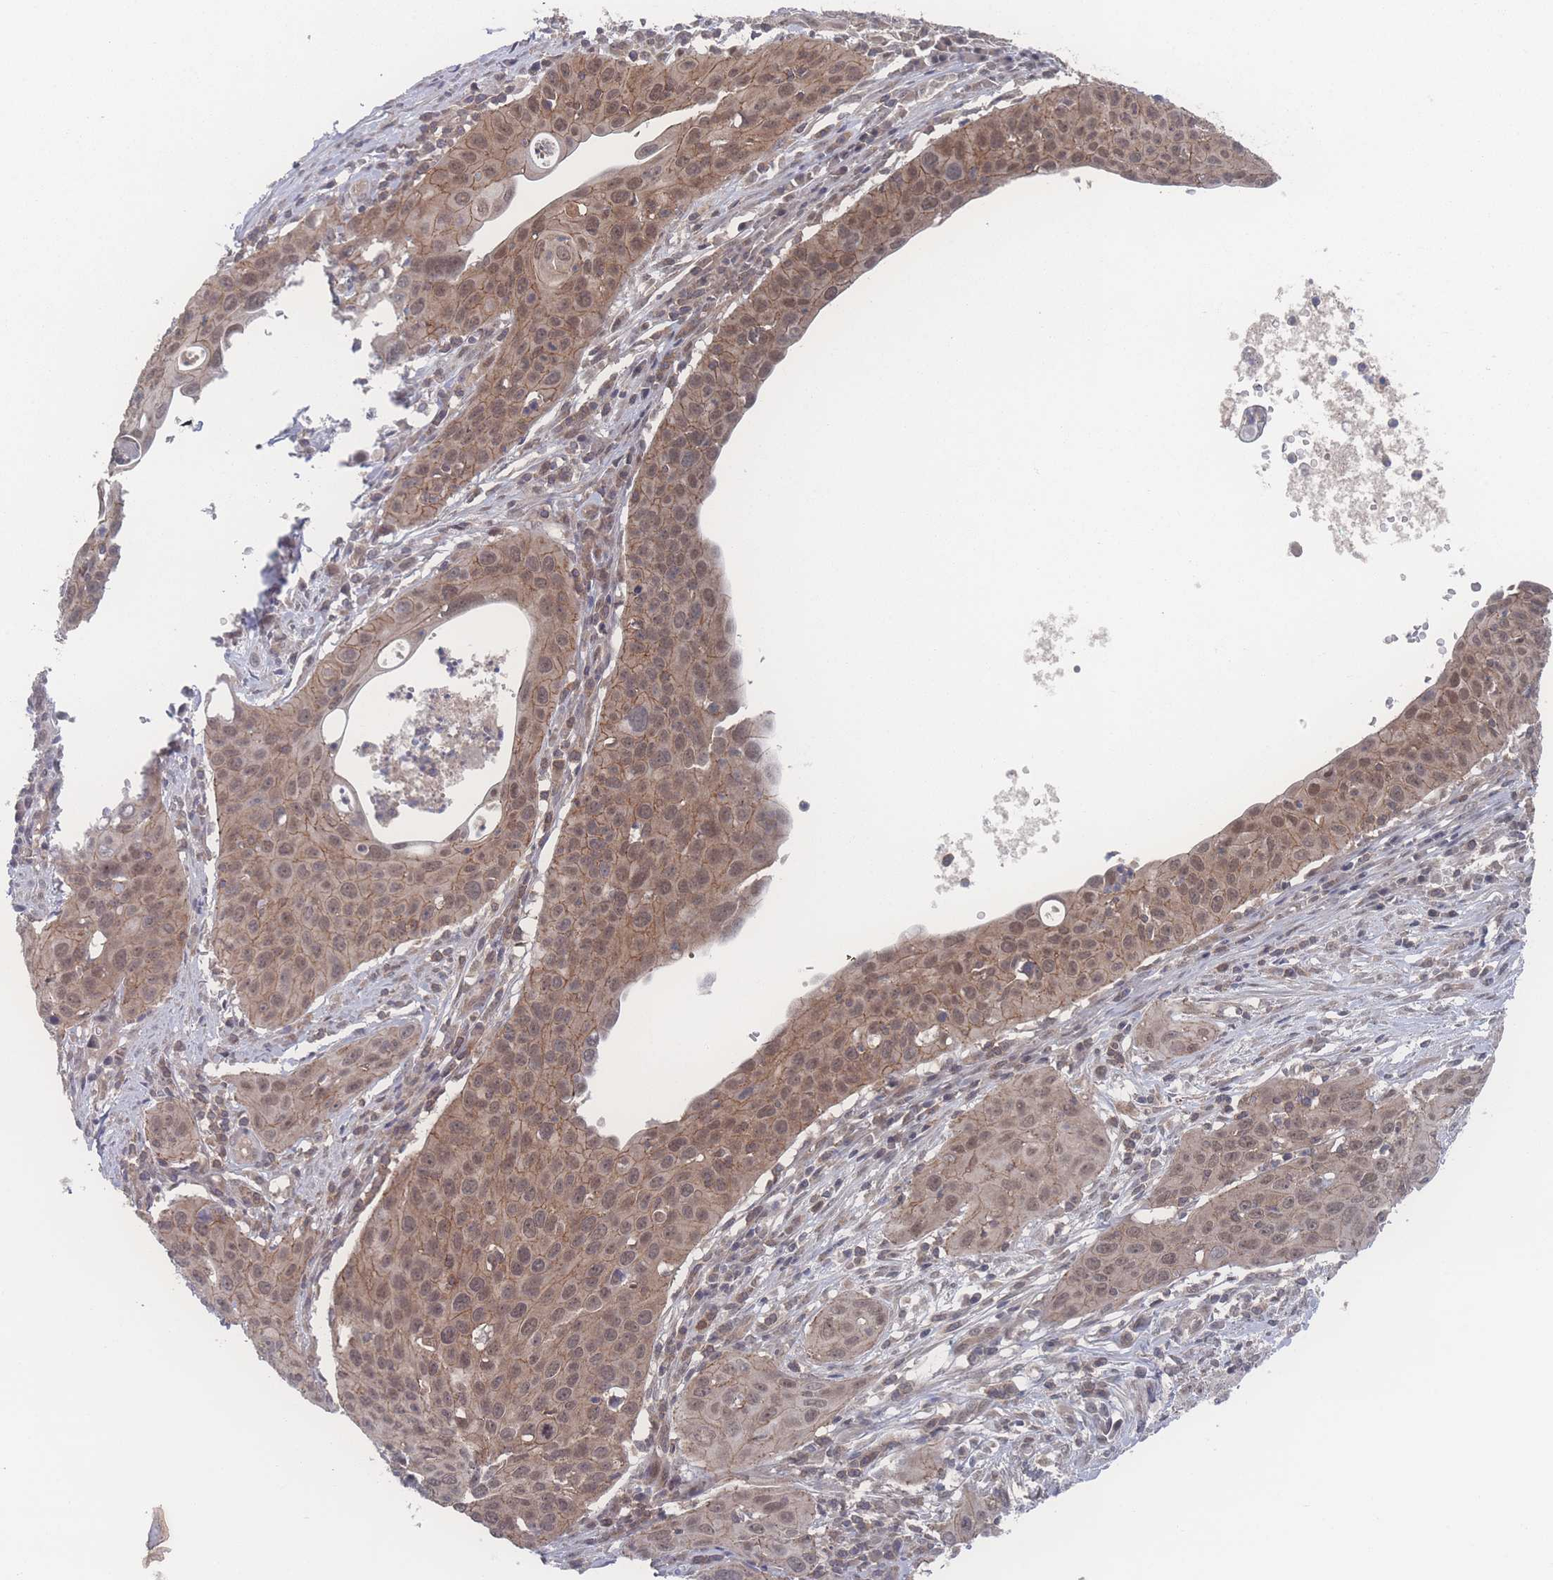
{"staining": {"intensity": "moderate", "quantity": "25%-75%", "location": "cytoplasmic/membranous,nuclear"}, "tissue": "cervical cancer", "cell_type": "Tumor cells", "image_type": "cancer", "snomed": [{"axis": "morphology", "description": "Squamous cell carcinoma, NOS"}, {"axis": "topography", "description": "Cervix"}], "caption": "The histopathology image exhibits staining of cervical squamous cell carcinoma, revealing moderate cytoplasmic/membranous and nuclear protein expression (brown color) within tumor cells.", "gene": "NBEAL1", "patient": {"sex": "female", "age": 36}}